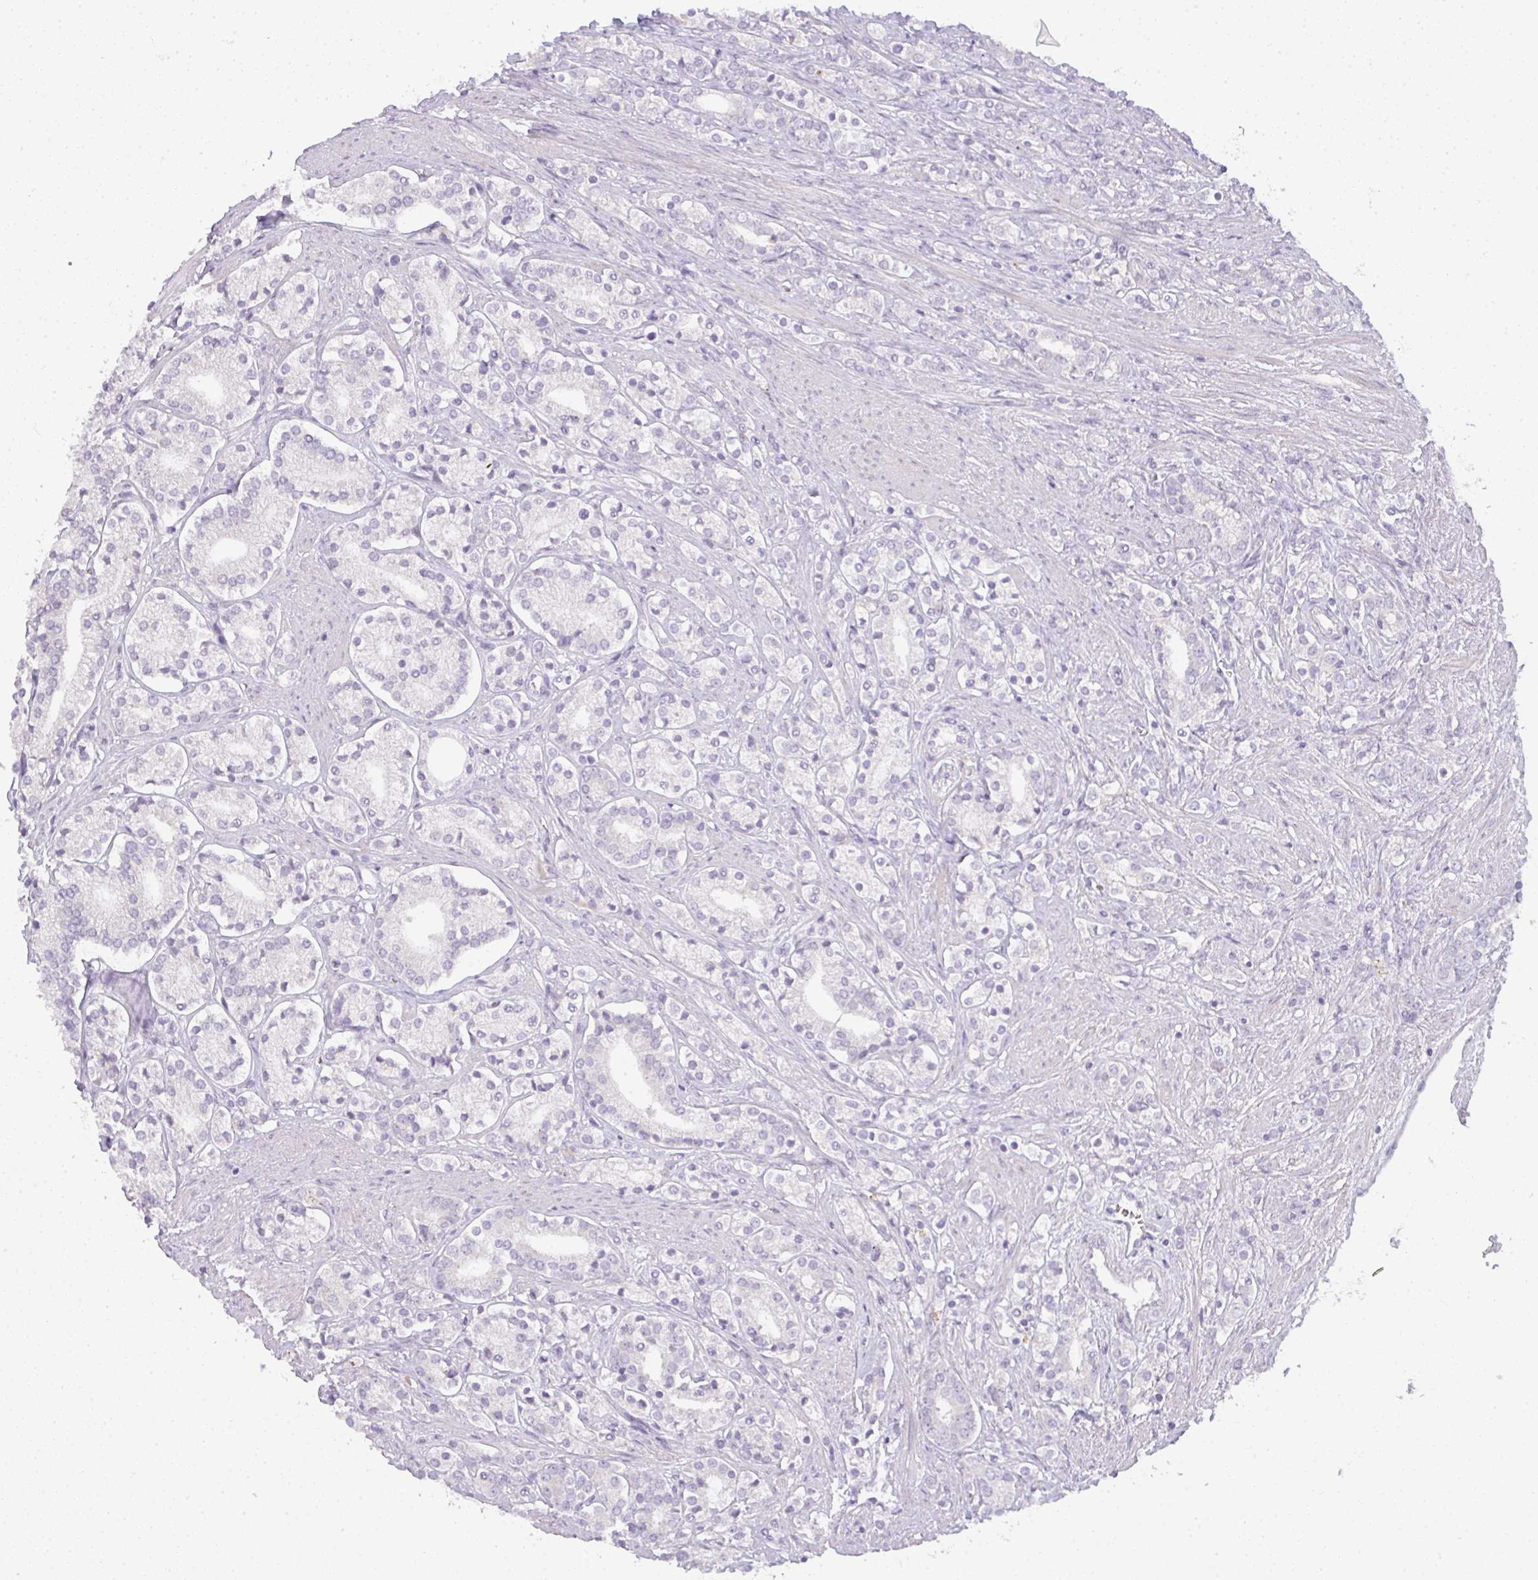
{"staining": {"intensity": "negative", "quantity": "none", "location": "none"}, "tissue": "prostate cancer", "cell_type": "Tumor cells", "image_type": "cancer", "snomed": [{"axis": "morphology", "description": "Adenocarcinoma, High grade"}, {"axis": "topography", "description": "Prostate"}], "caption": "Protein analysis of prostate cancer (adenocarcinoma (high-grade)) shows no significant positivity in tumor cells.", "gene": "SIRPB2", "patient": {"sex": "male", "age": 58}}